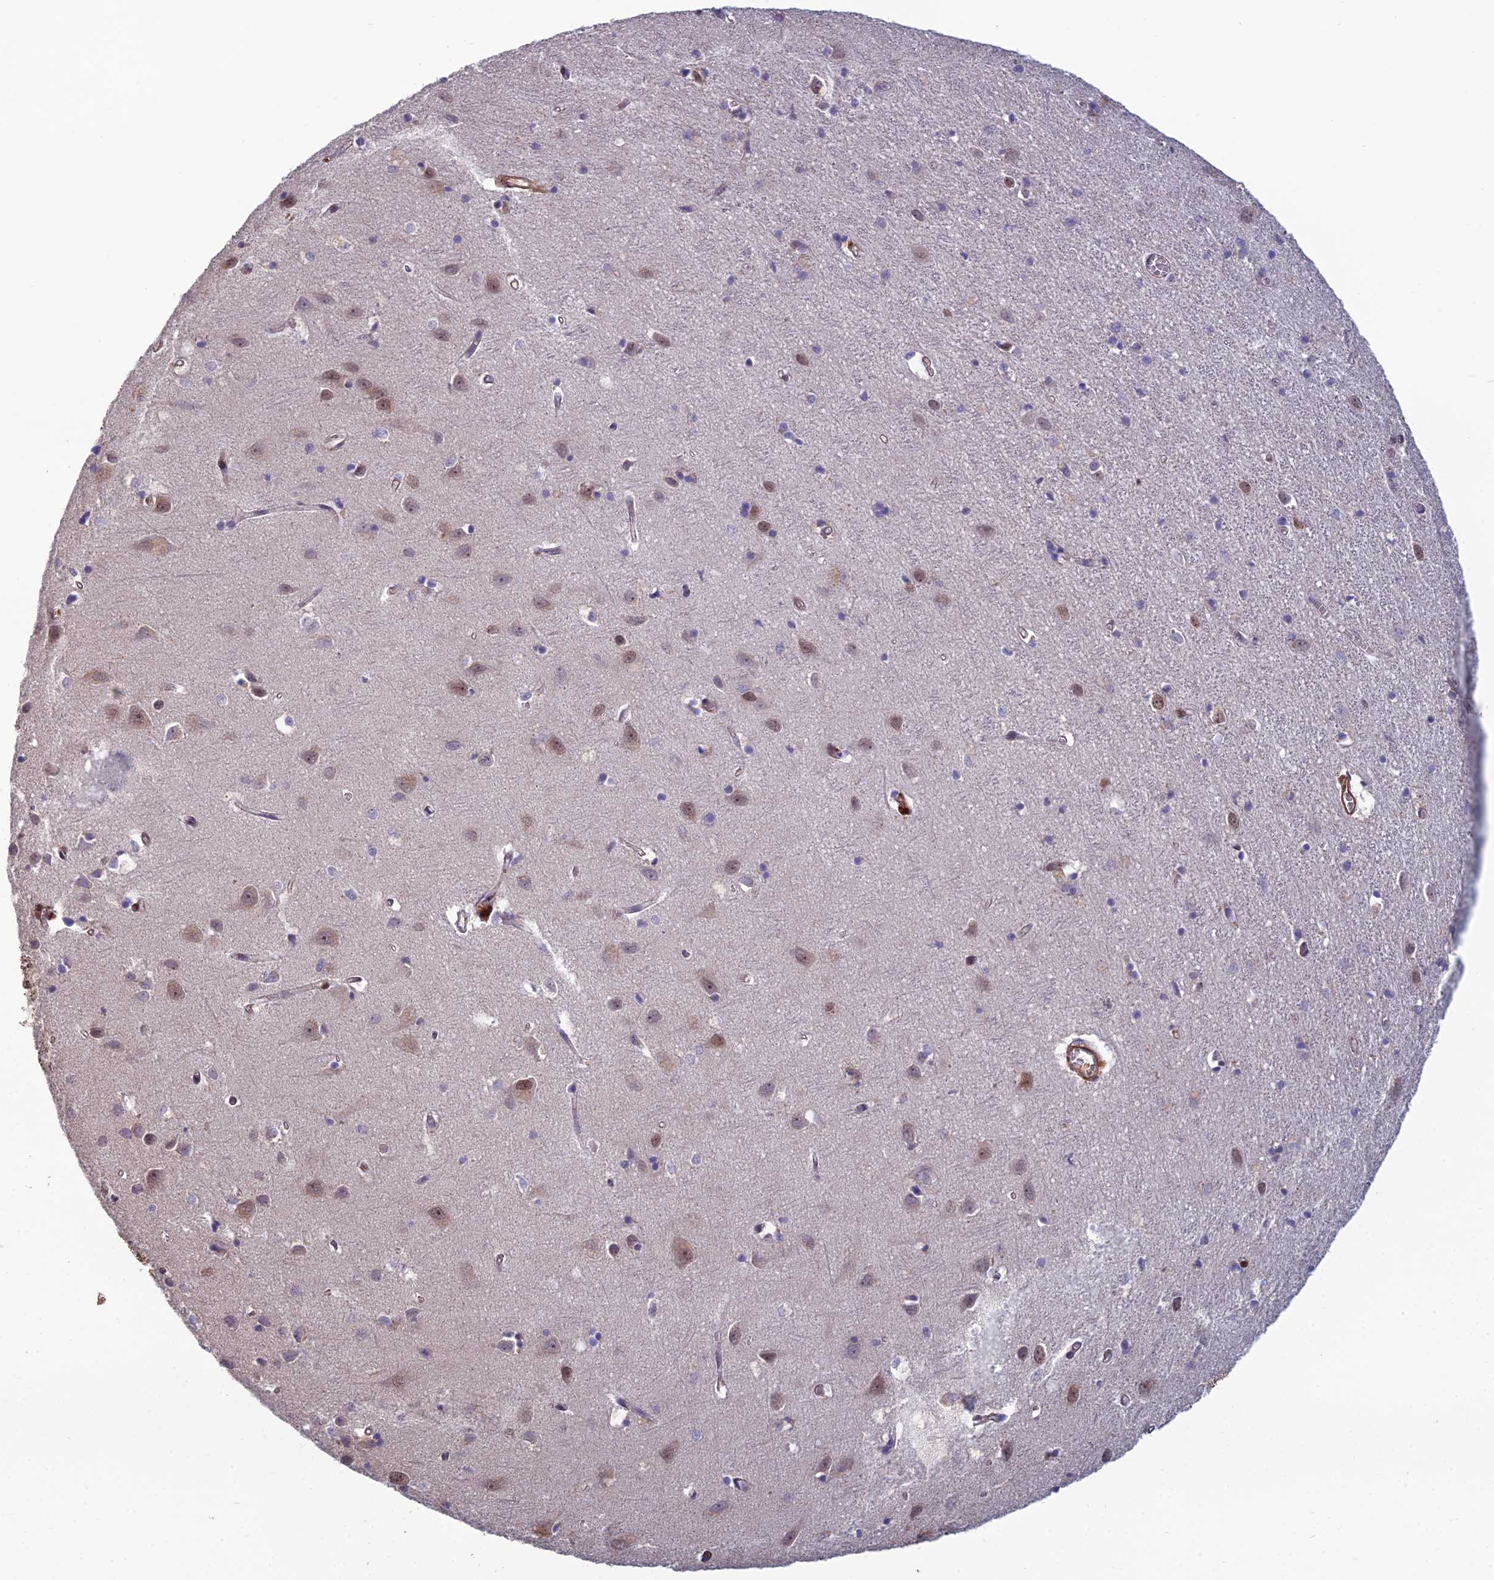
{"staining": {"intensity": "moderate", "quantity": ">75%", "location": "cytoplasmic/membranous"}, "tissue": "cerebral cortex", "cell_type": "Endothelial cells", "image_type": "normal", "snomed": [{"axis": "morphology", "description": "Normal tissue, NOS"}, {"axis": "topography", "description": "Cerebral cortex"}], "caption": "About >75% of endothelial cells in unremarkable human cerebral cortex exhibit moderate cytoplasmic/membranous protein expression as visualized by brown immunohistochemical staining.", "gene": "CCDC183", "patient": {"sex": "female", "age": 64}}